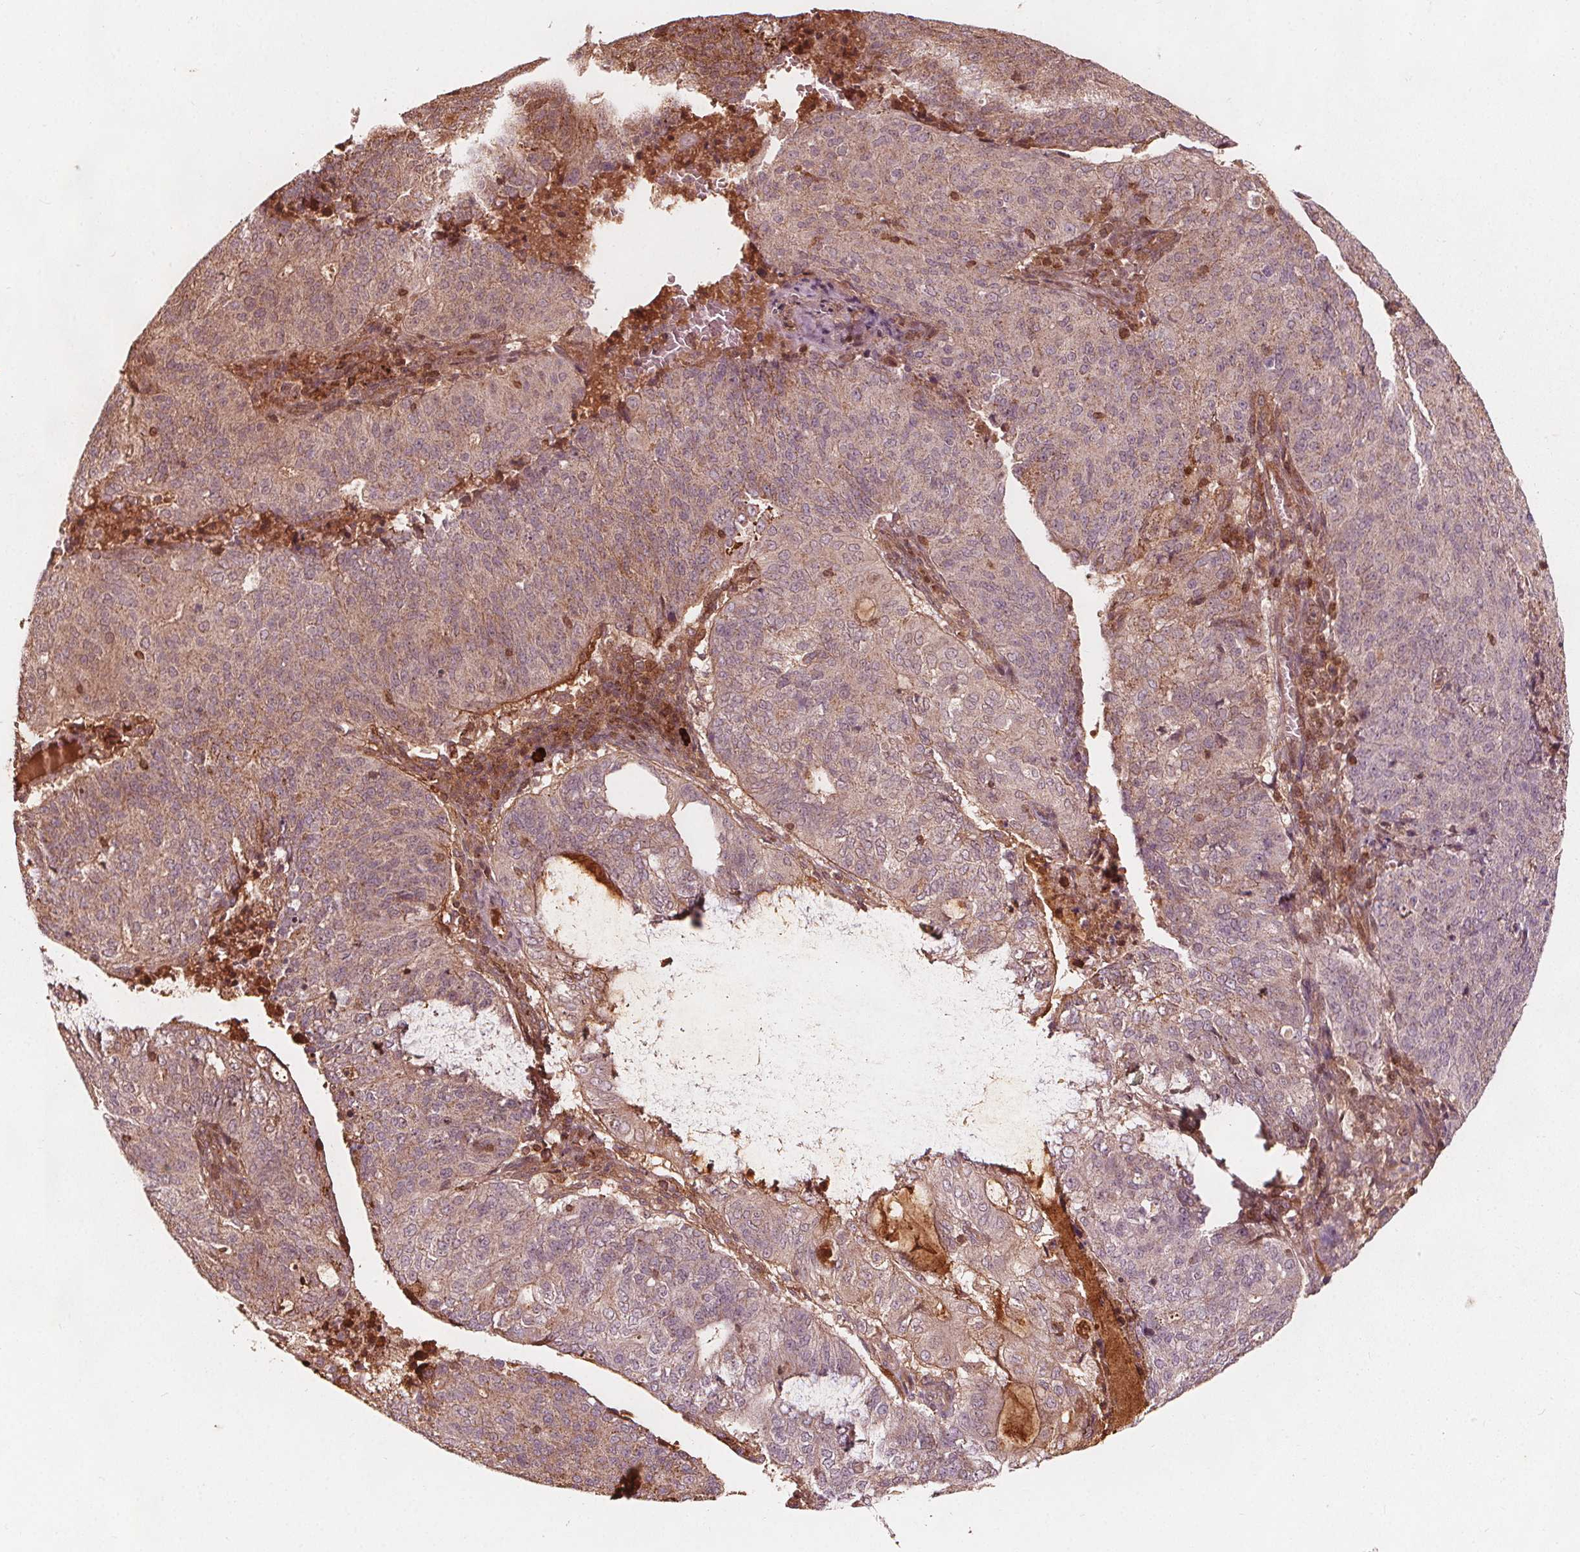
{"staining": {"intensity": "moderate", "quantity": ">75%", "location": "cytoplasmic/membranous"}, "tissue": "endometrial cancer", "cell_type": "Tumor cells", "image_type": "cancer", "snomed": [{"axis": "morphology", "description": "Adenocarcinoma, NOS"}, {"axis": "topography", "description": "Endometrium"}], "caption": "Moderate cytoplasmic/membranous staining is identified in about >75% of tumor cells in endometrial adenocarcinoma.", "gene": "AIP", "patient": {"sex": "female", "age": 82}}